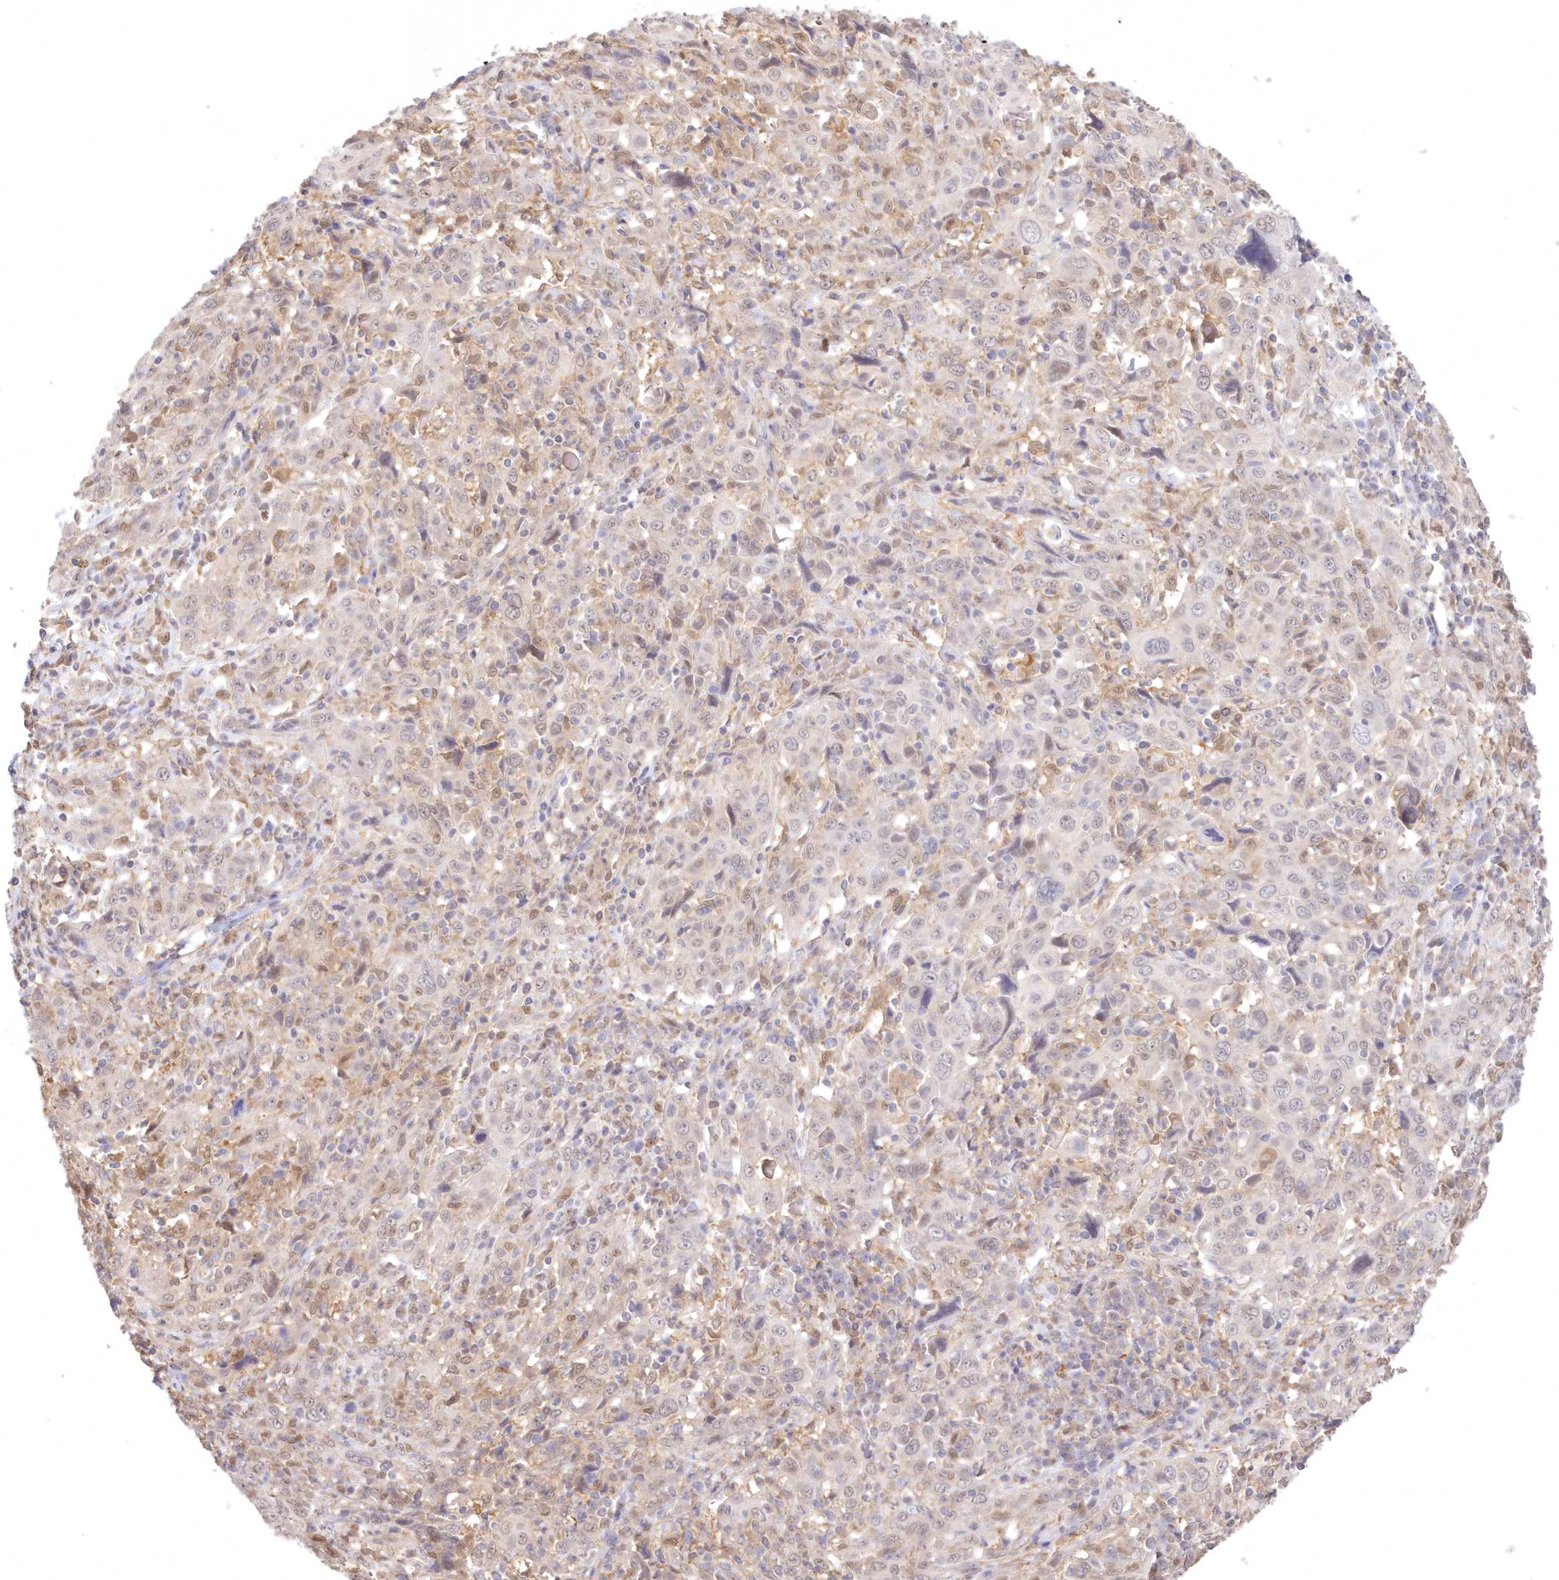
{"staining": {"intensity": "weak", "quantity": "<25%", "location": "nuclear"}, "tissue": "cervical cancer", "cell_type": "Tumor cells", "image_type": "cancer", "snomed": [{"axis": "morphology", "description": "Squamous cell carcinoma, NOS"}, {"axis": "topography", "description": "Cervix"}], "caption": "DAB (3,3'-diaminobenzidine) immunohistochemical staining of human cervical cancer shows no significant positivity in tumor cells. (DAB IHC visualized using brightfield microscopy, high magnification).", "gene": "RNPEP", "patient": {"sex": "female", "age": 46}}